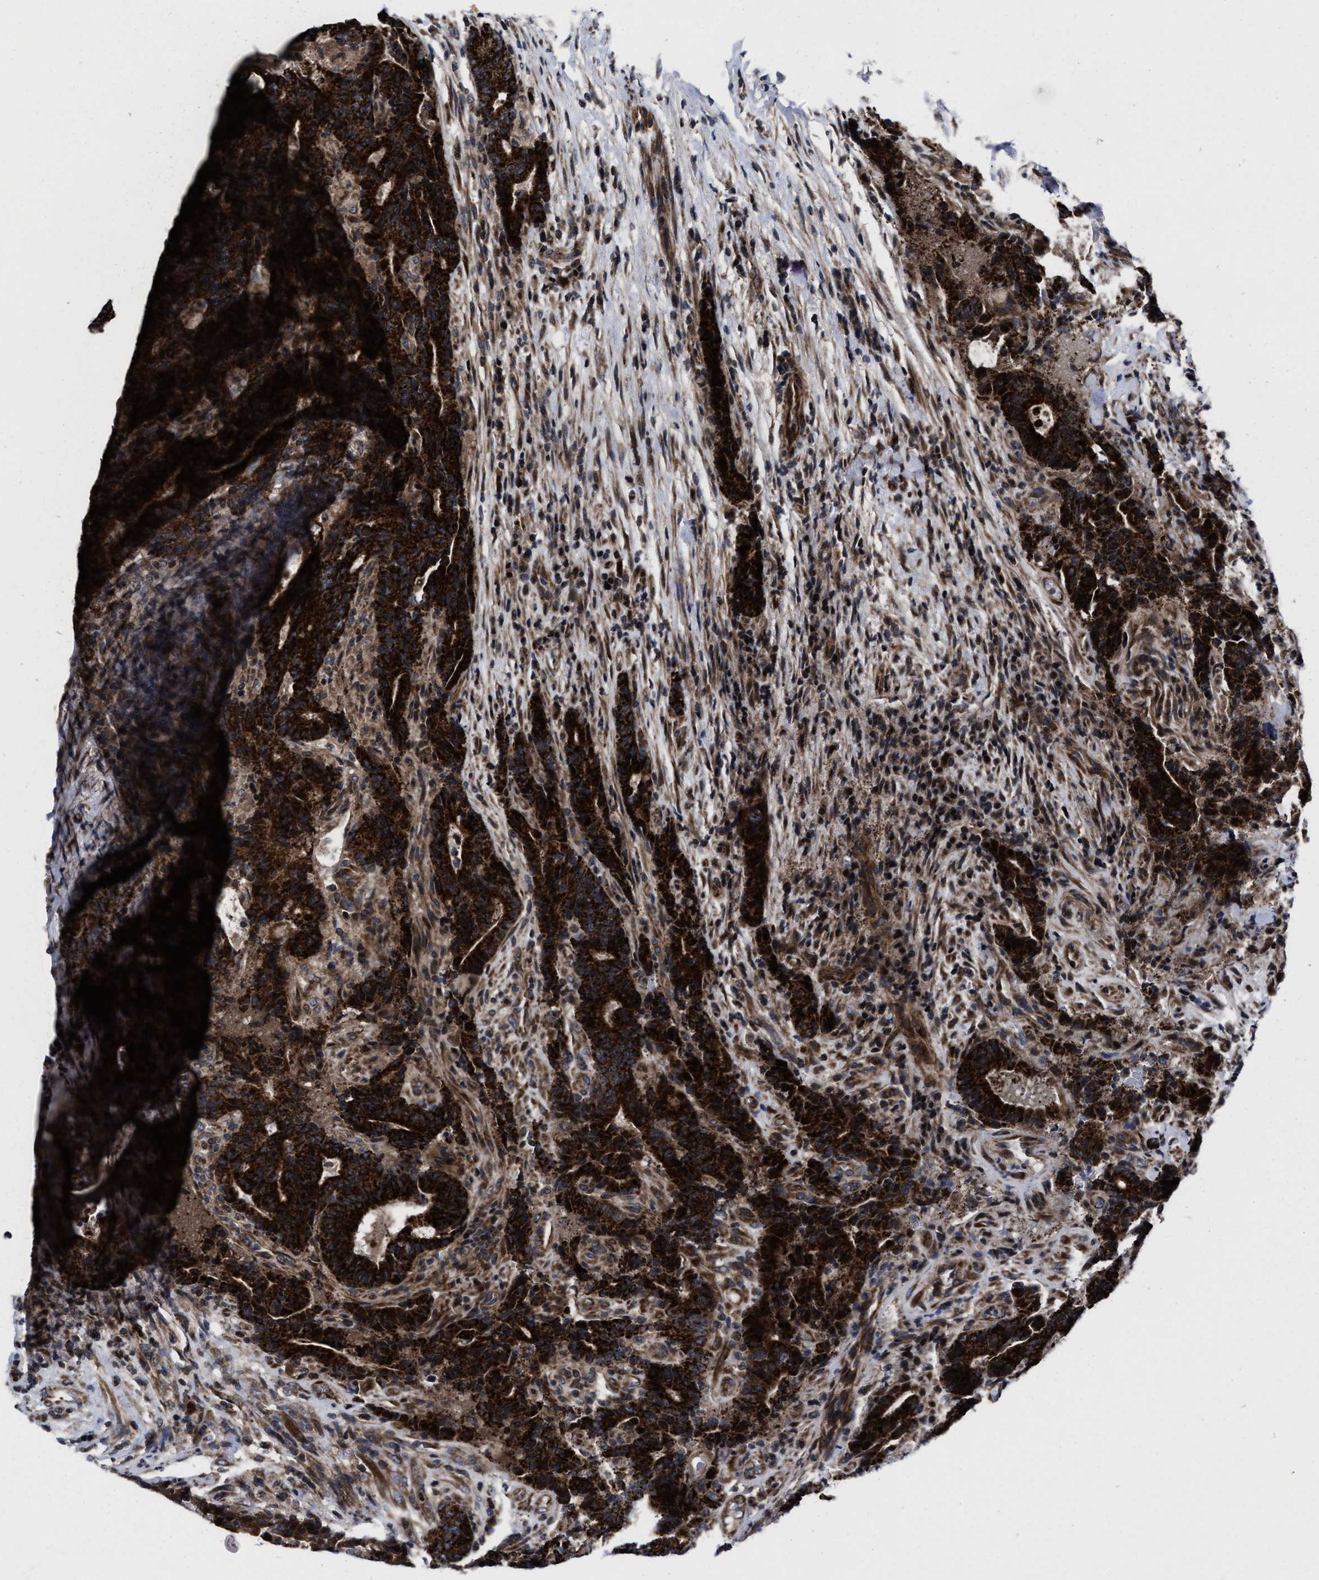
{"staining": {"intensity": "strong", "quantity": ">75%", "location": "cytoplasmic/membranous"}, "tissue": "colorectal cancer", "cell_type": "Tumor cells", "image_type": "cancer", "snomed": [{"axis": "morphology", "description": "Normal tissue, NOS"}, {"axis": "morphology", "description": "Adenocarcinoma, NOS"}, {"axis": "topography", "description": "Colon"}], "caption": "Strong cytoplasmic/membranous expression for a protein is present in approximately >75% of tumor cells of colorectal cancer using immunohistochemistry.", "gene": "MRPL50", "patient": {"sex": "female", "age": 75}}